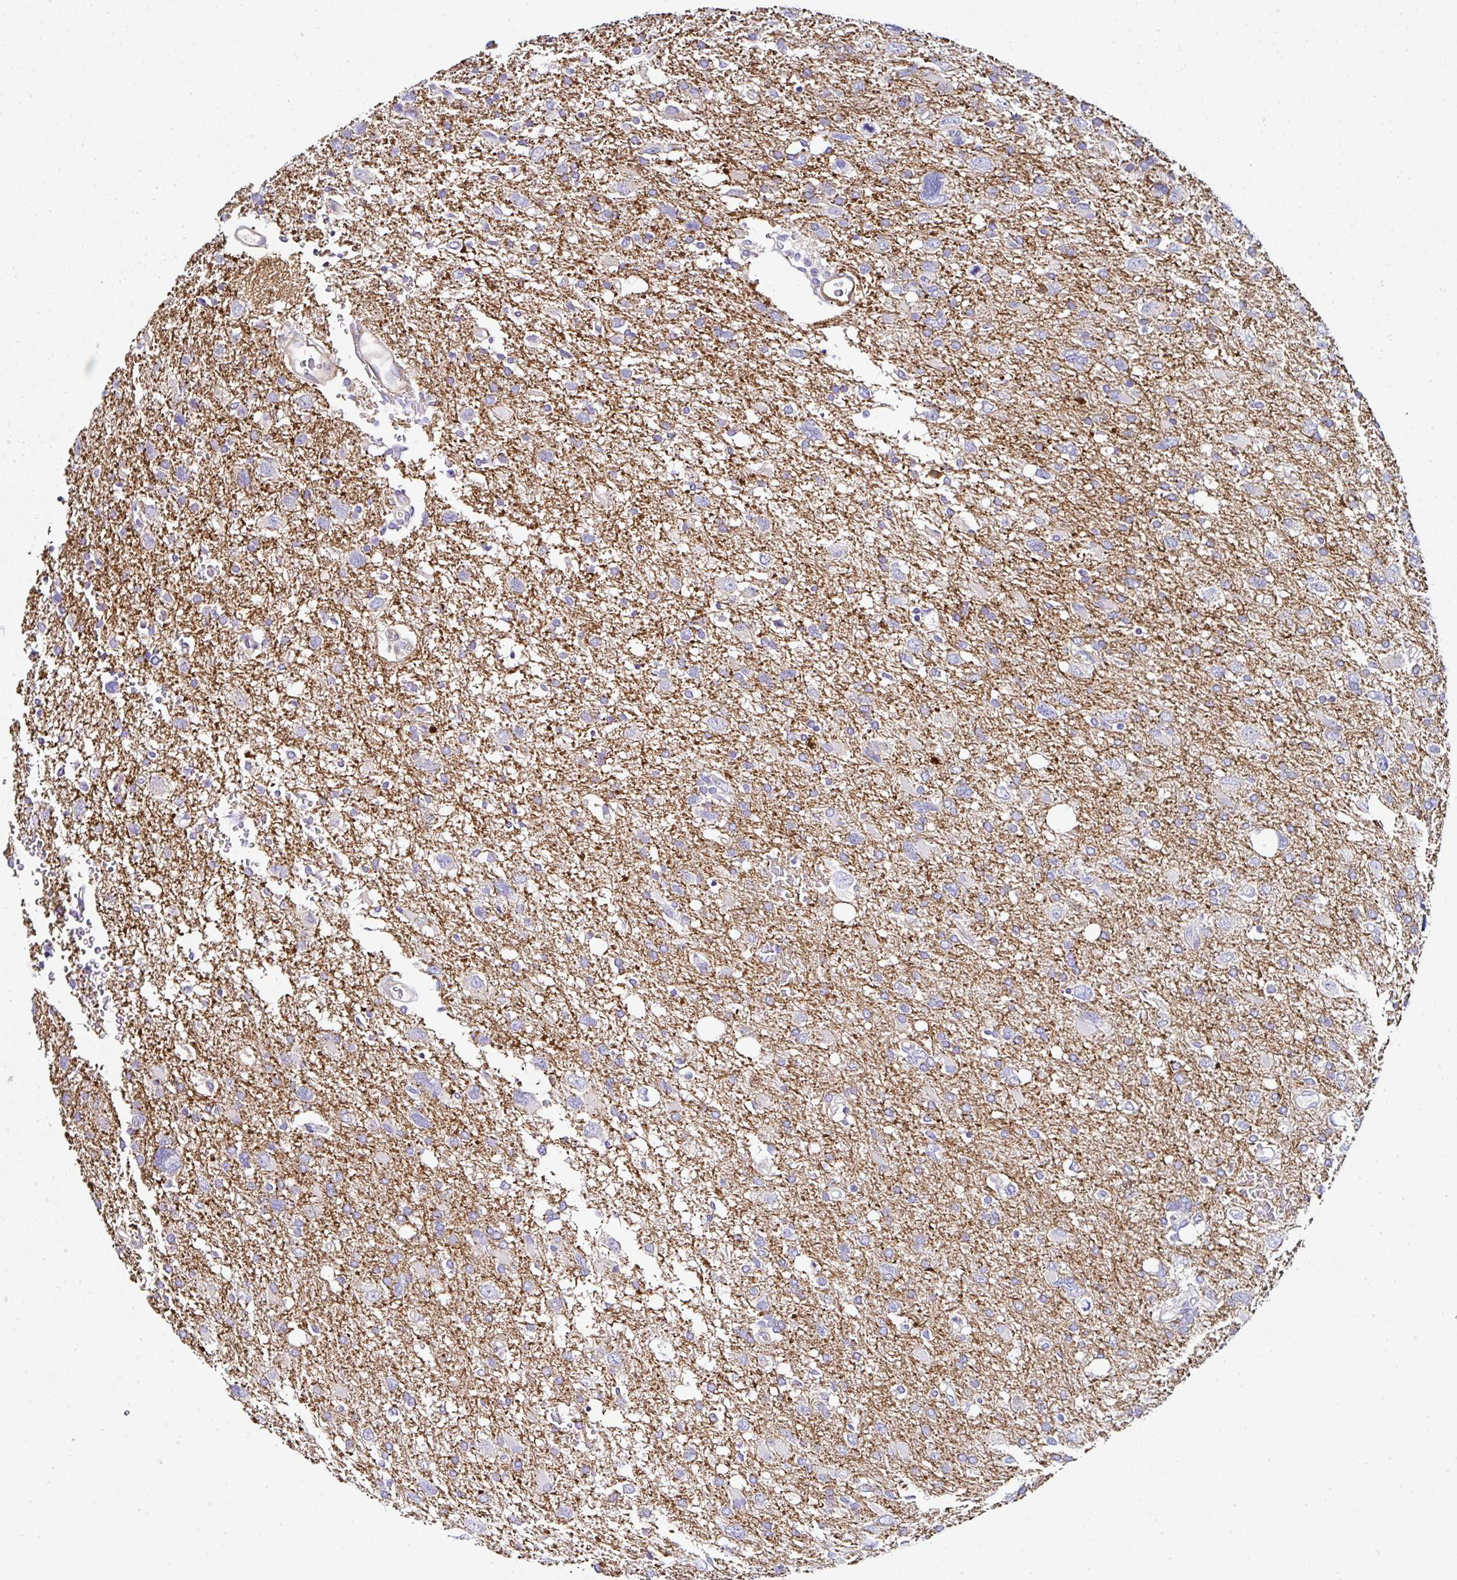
{"staining": {"intensity": "negative", "quantity": "none", "location": "none"}, "tissue": "glioma", "cell_type": "Tumor cells", "image_type": "cancer", "snomed": [{"axis": "morphology", "description": "Glioma, malignant, High grade"}, {"axis": "topography", "description": "Brain"}], "caption": "An IHC histopathology image of glioma is shown. There is no staining in tumor cells of glioma. (Immunohistochemistry, brightfield microscopy, high magnification).", "gene": "PPFIA4", "patient": {"sex": "male", "age": 61}}